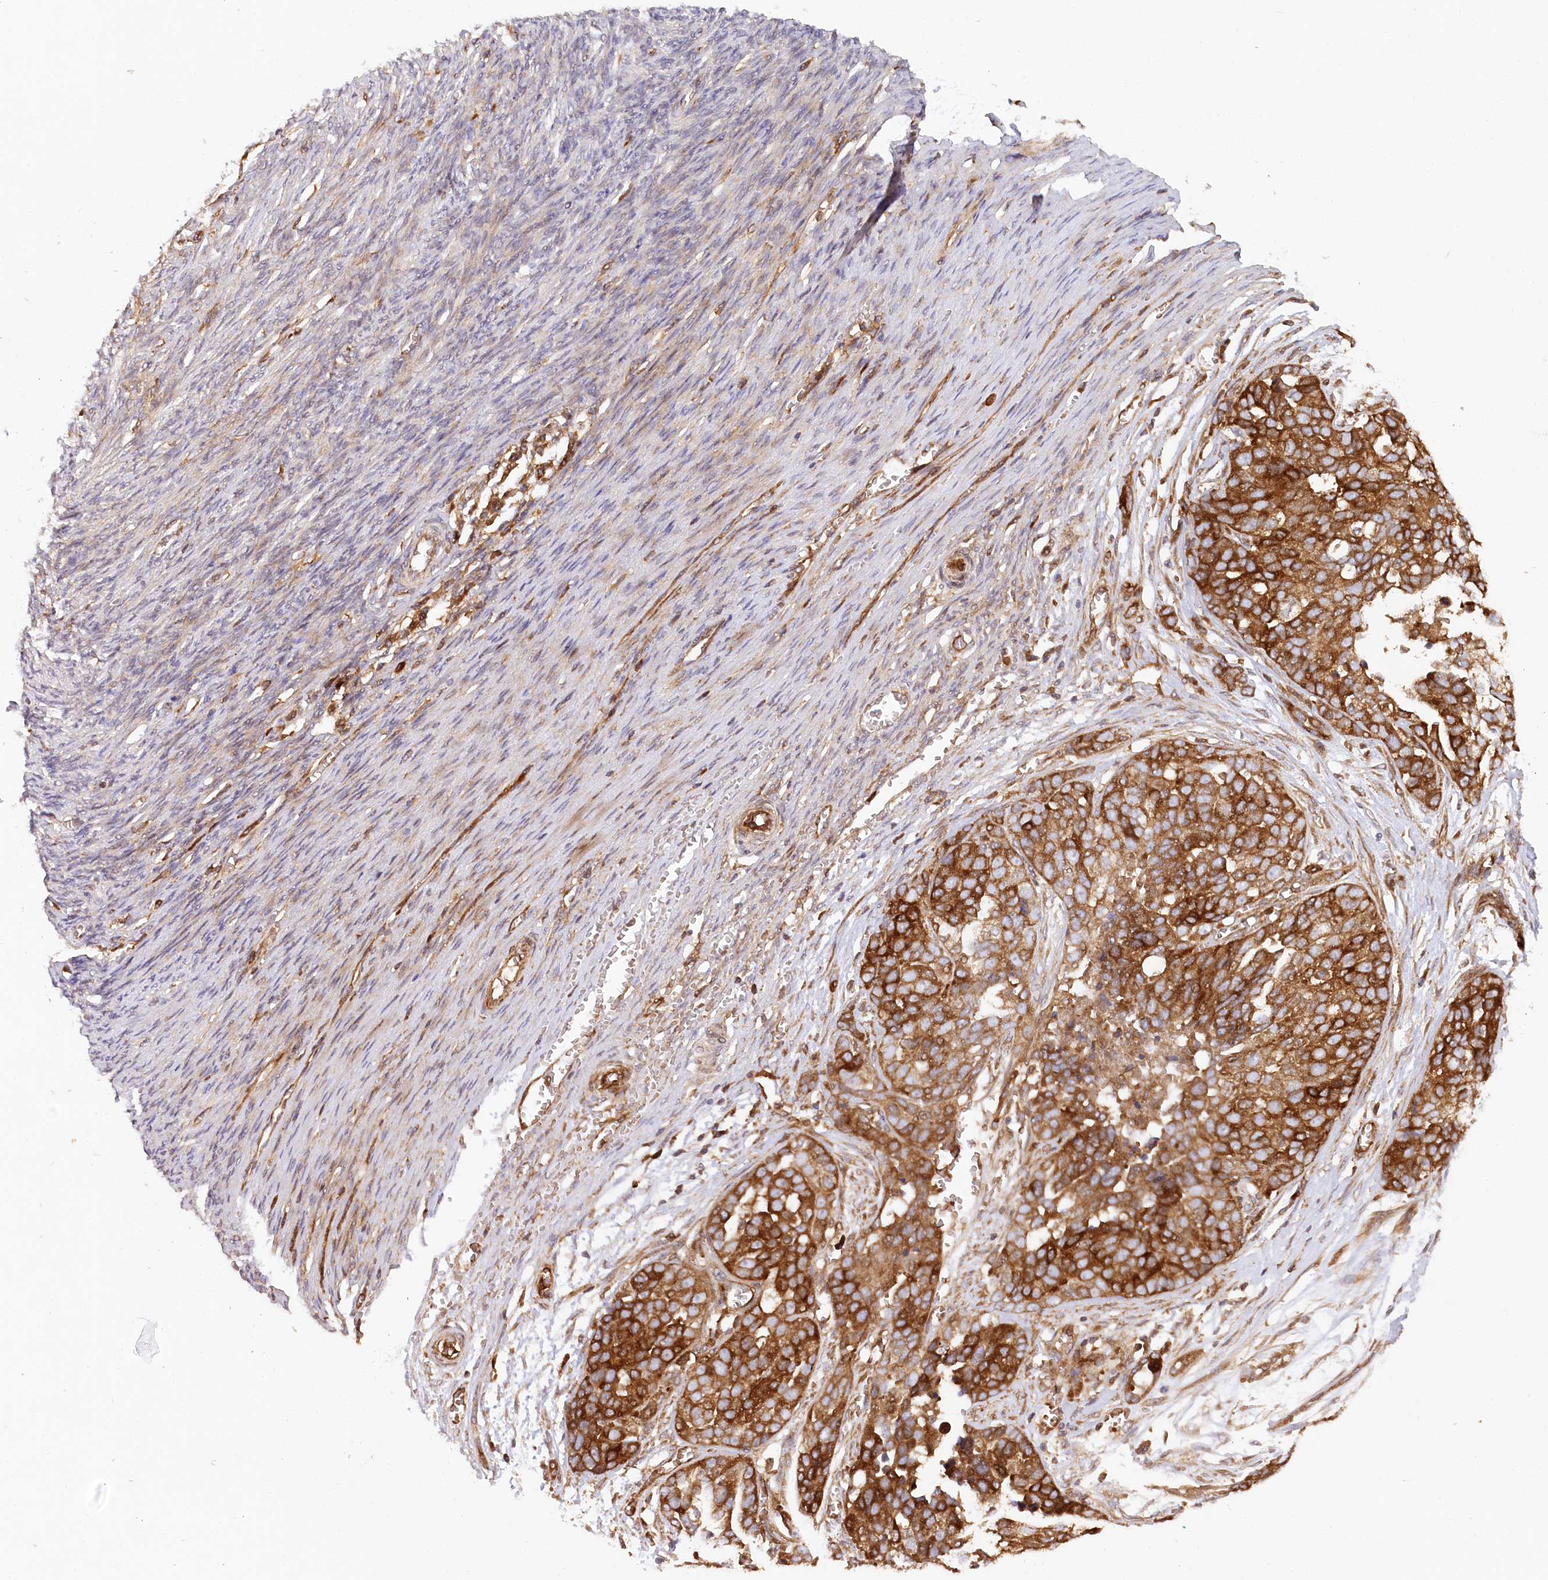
{"staining": {"intensity": "strong", "quantity": ">75%", "location": "cytoplasmic/membranous"}, "tissue": "ovarian cancer", "cell_type": "Tumor cells", "image_type": "cancer", "snomed": [{"axis": "morphology", "description": "Cystadenocarcinoma, serous, NOS"}, {"axis": "topography", "description": "Ovary"}], "caption": "Immunohistochemistry (IHC) image of ovarian serous cystadenocarcinoma stained for a protein (brown), which demonstrates high levels of strong cytoplasmic/membranous expression in approximately >75% of tumor cells.", "gene": "PAIP2", "patient": {"sex": "female", "age": 44}}